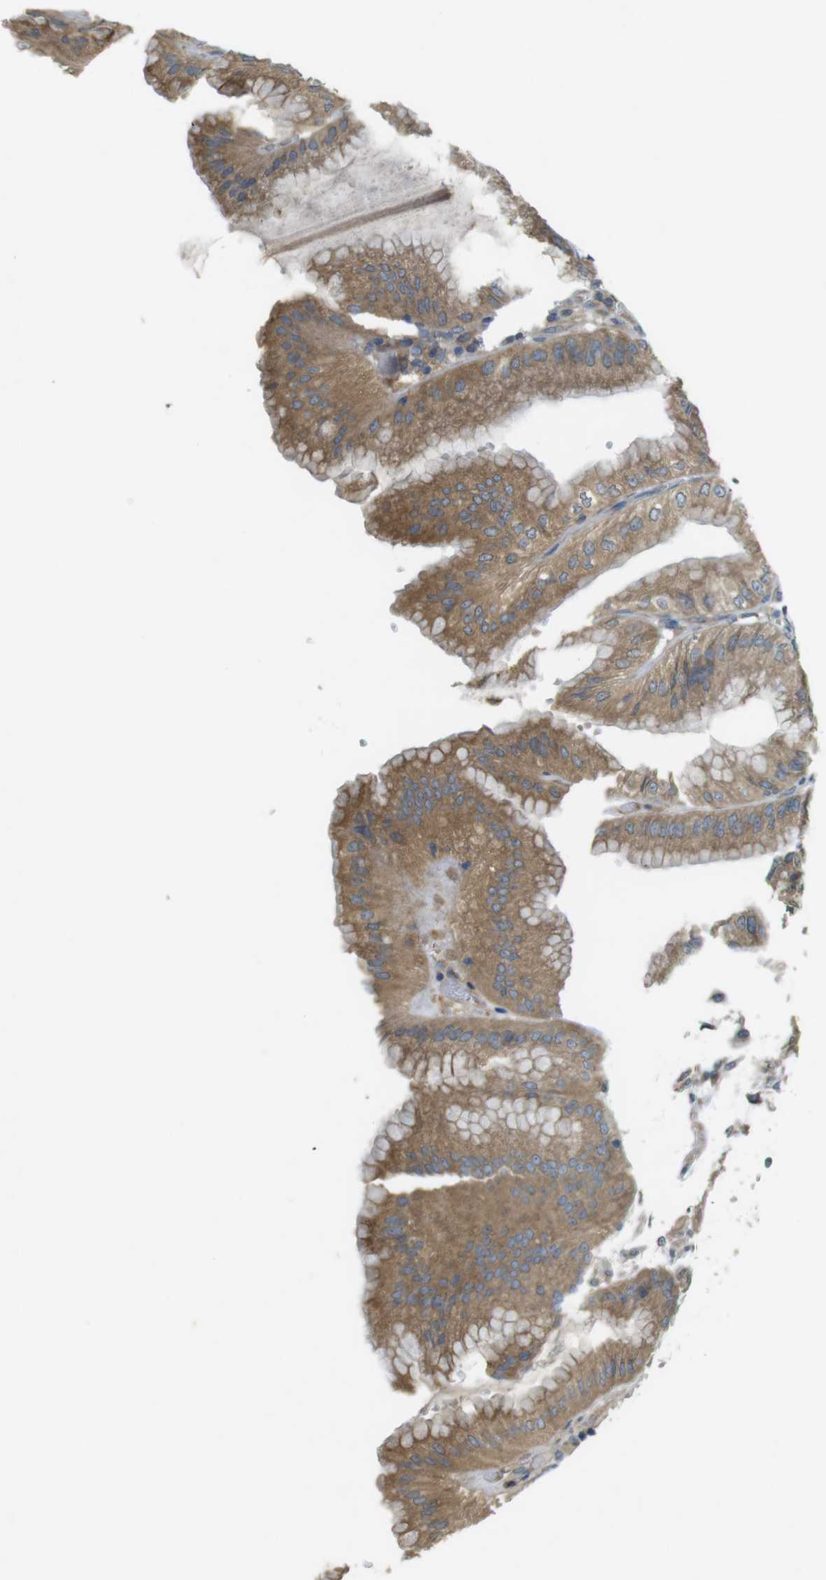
{"staining": {"intensity": "moderate", "quantity": ">75%", "location": "cytoplasmic/membranous"}, "tissue": "stomach", "cell_type": "Glandular cells", "image_type": "normal", "snomed": [{"axis": "morphology", "description": "Normal tissue, NOS"}, {"axis": "topography", "description": "Stomach, lower"}], "caption": "Immunohistochemical staining of normal stomach exhibits moderate cytoplasmic/membranous protein staining in about >75% of glandular cells. Nuclei are stained in blue.", "gene": "KIF5B", "patient": {"sex": "male", "age": 71}}